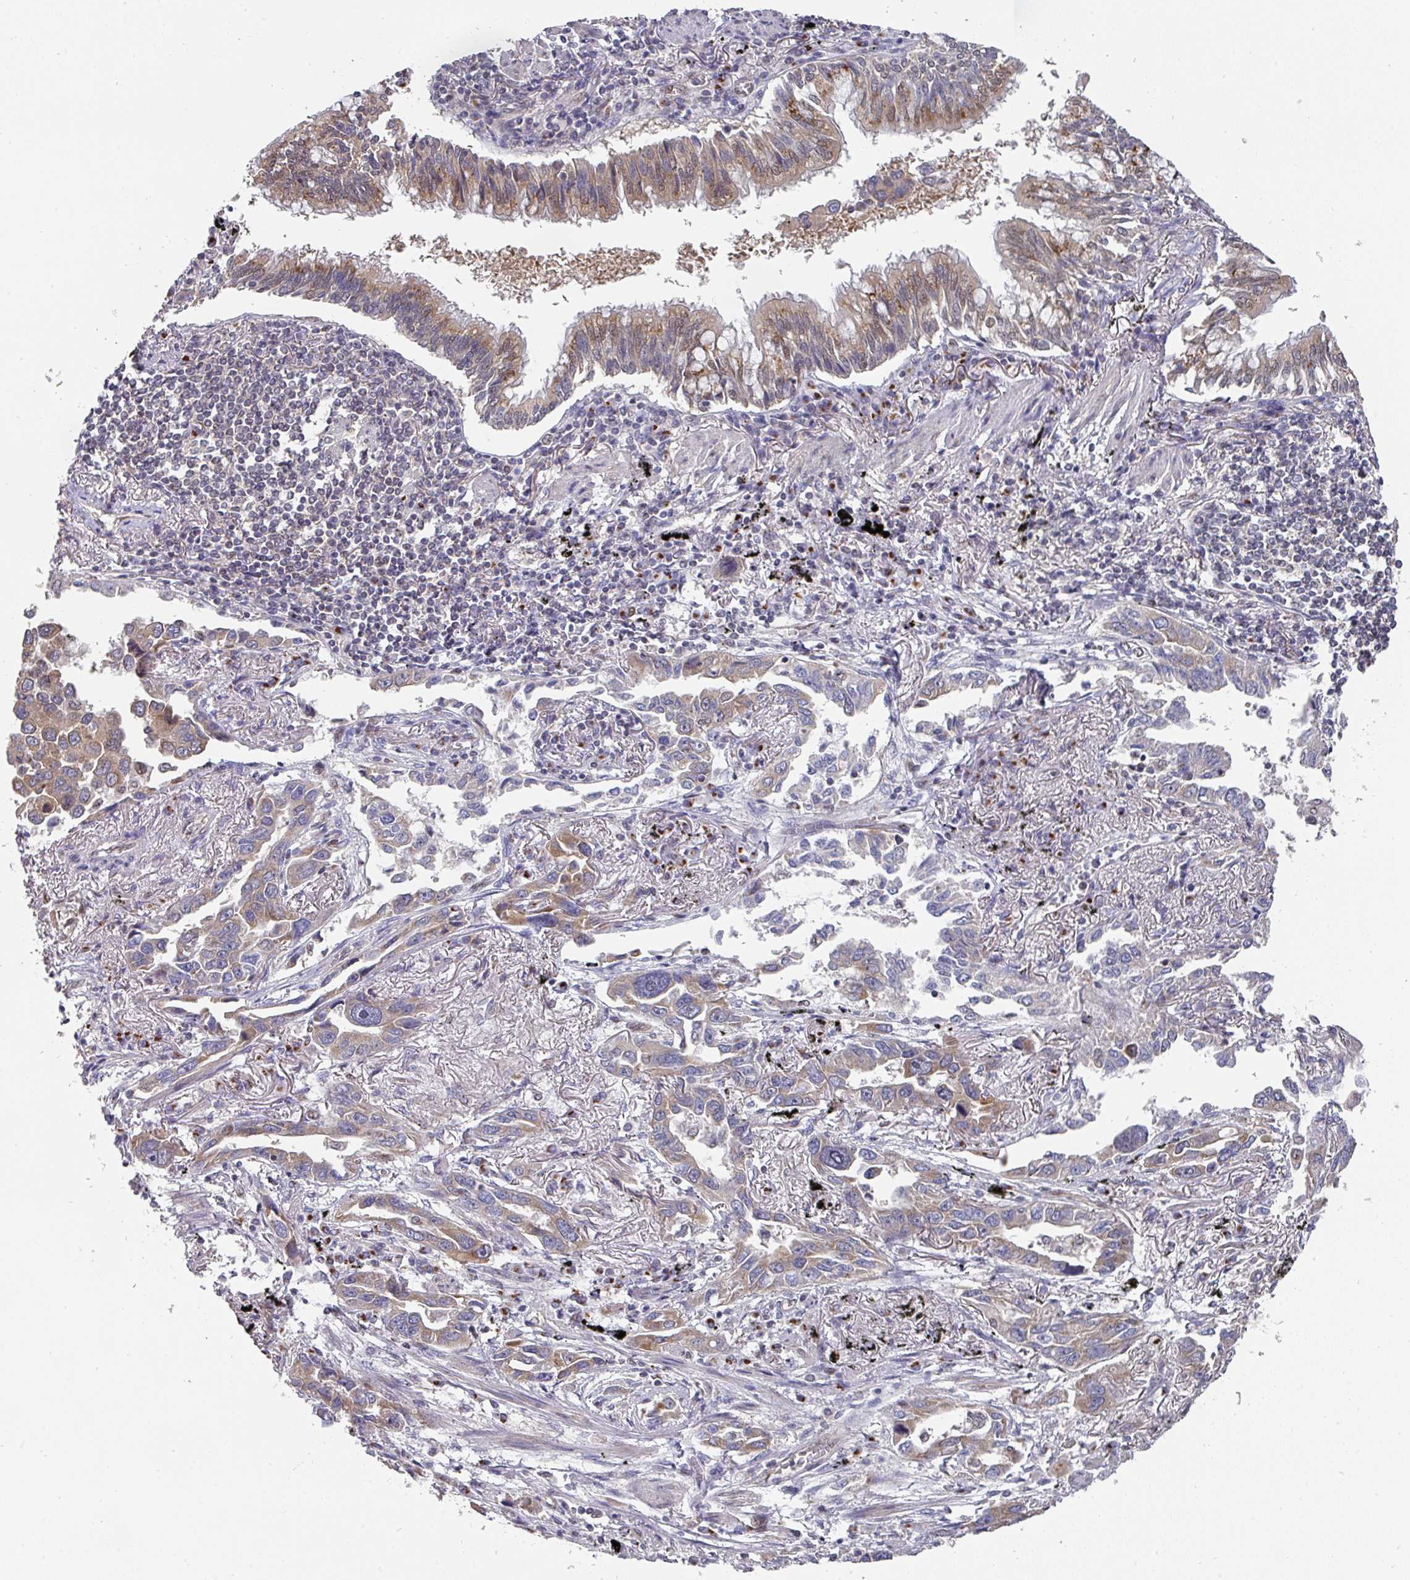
{"staining": {"intensity": "weak", "quantity": "25%-75%", "location": "cytoplasmic/membranous"}, "tissue": "lung cancer", "cell_type": "Tumor cells", "image_type": "cancer", "snomed": [{"axis": "morphology", "description": "Adenocarcinoma, NOS"}, {"axis": "topography", "description": "Lung"}], "caption": "An IHC histopathology image of neoplastic tissue is shown. Protein staining in brown shows weak cytoplasmic/membranous positivity in adenocarcinoma (lung) within tumor cells. (DAB (3,3'-diaminobenzidine) = brown stain, brightfield microscopy at high magnification).", "gene": "C18orf25", "patient": {"sex": "male", "age": 67}}